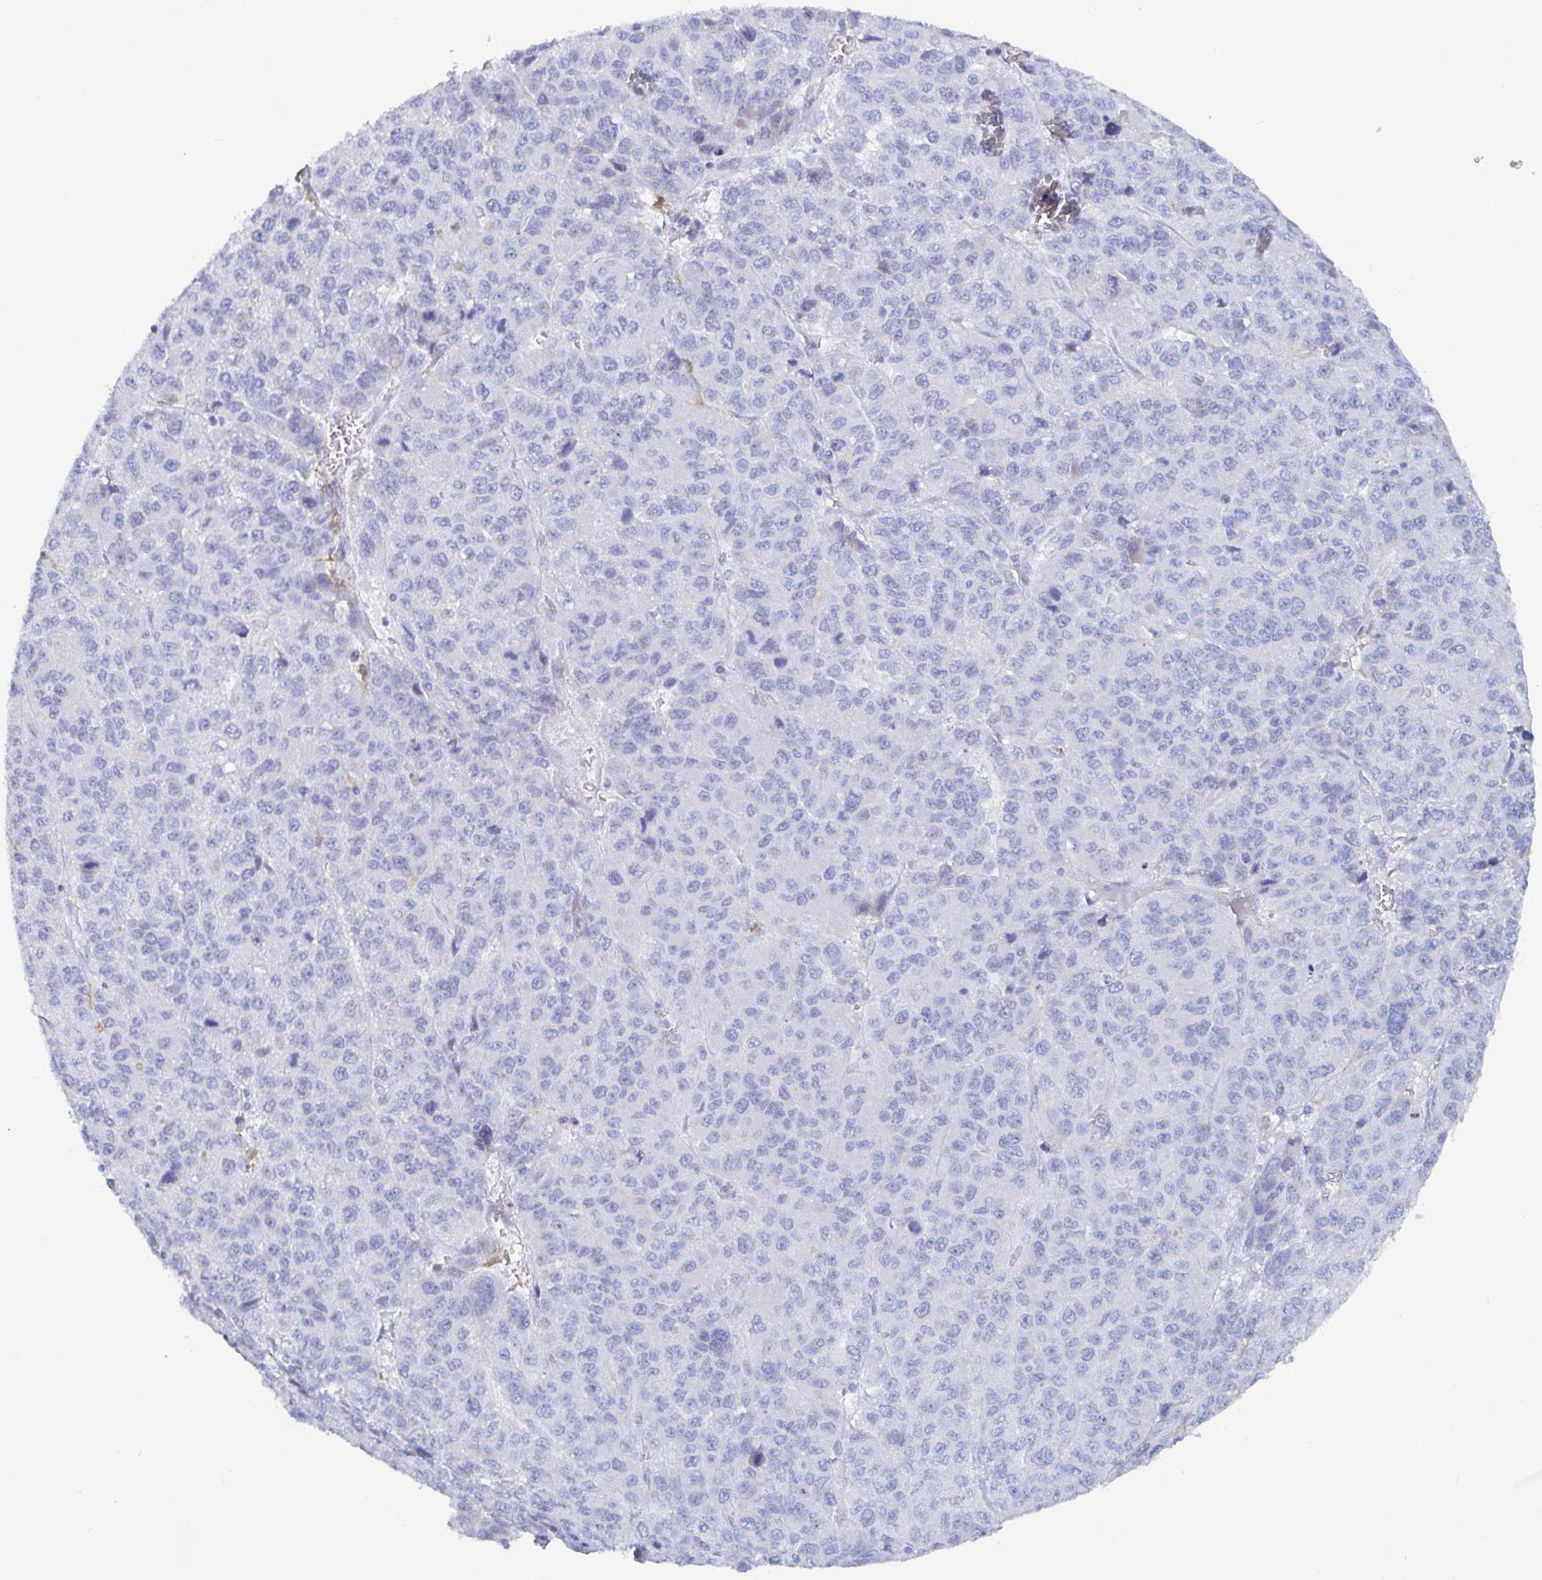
{"staining": {"intensity": "negative", "quantity": "none", "location": "none"}, "tissue": "liver cancer", "cell_type": "Tumor cells", "image_type": "cancer", "snomed": [{"axis": "morphology", "description": "Carcinoma, Hepatocellular, NOS"}, {"axis": "topography", "description": "Liver"}], "caption": "Image shows no significant protein positivity in tumor cells of liver hepatocellular carcinoma. (DAB immunohistochemistry (IHC), high magnification).", "gene": "OR2A4", "patient": {"sex": "male", "age": 69}}